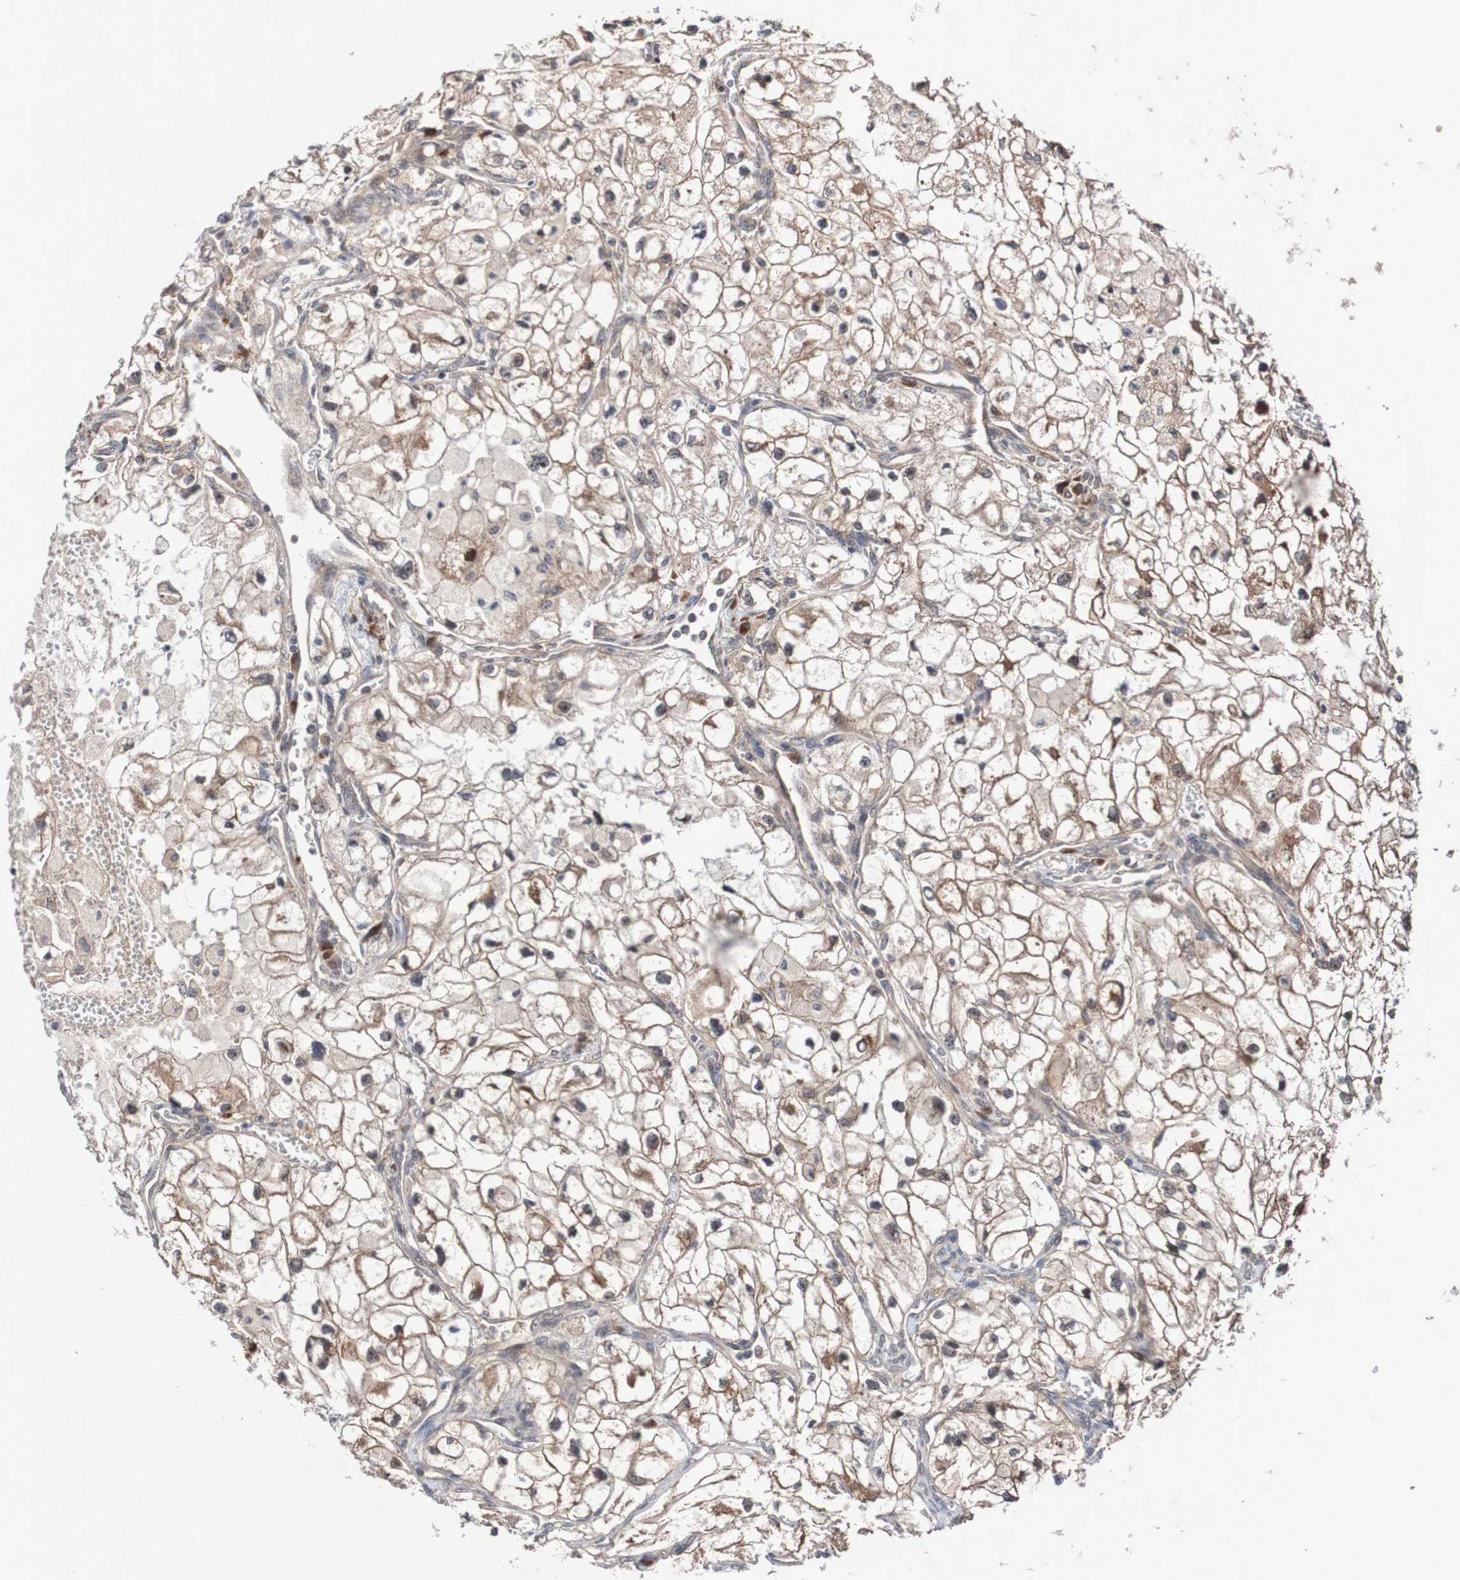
{"staining": {"intensity": "moderate", "quantity": ">75%", "location": "cytoplasmic/membranous"}, "tissue": "renal cancer", "cell_type": "Tumor cells", "image_type": "cancer", "snomed": [{"axis": "morphology", "description": "Adenocarcinoma, NOS"}, {"axis": "topography", "description": "Kidney"}], "caption": "Adenocarcinoma (renal) tissue exhibits moderate cytoplasmic/membranous expression in approximately >75% of tumor cells, visualized by immunohistochemistry. The protein of interest is shown in brown color, while the nuclei are stained blue.", "gene": "PHPT1", "patient": {"sex": "female", "age": 70}}